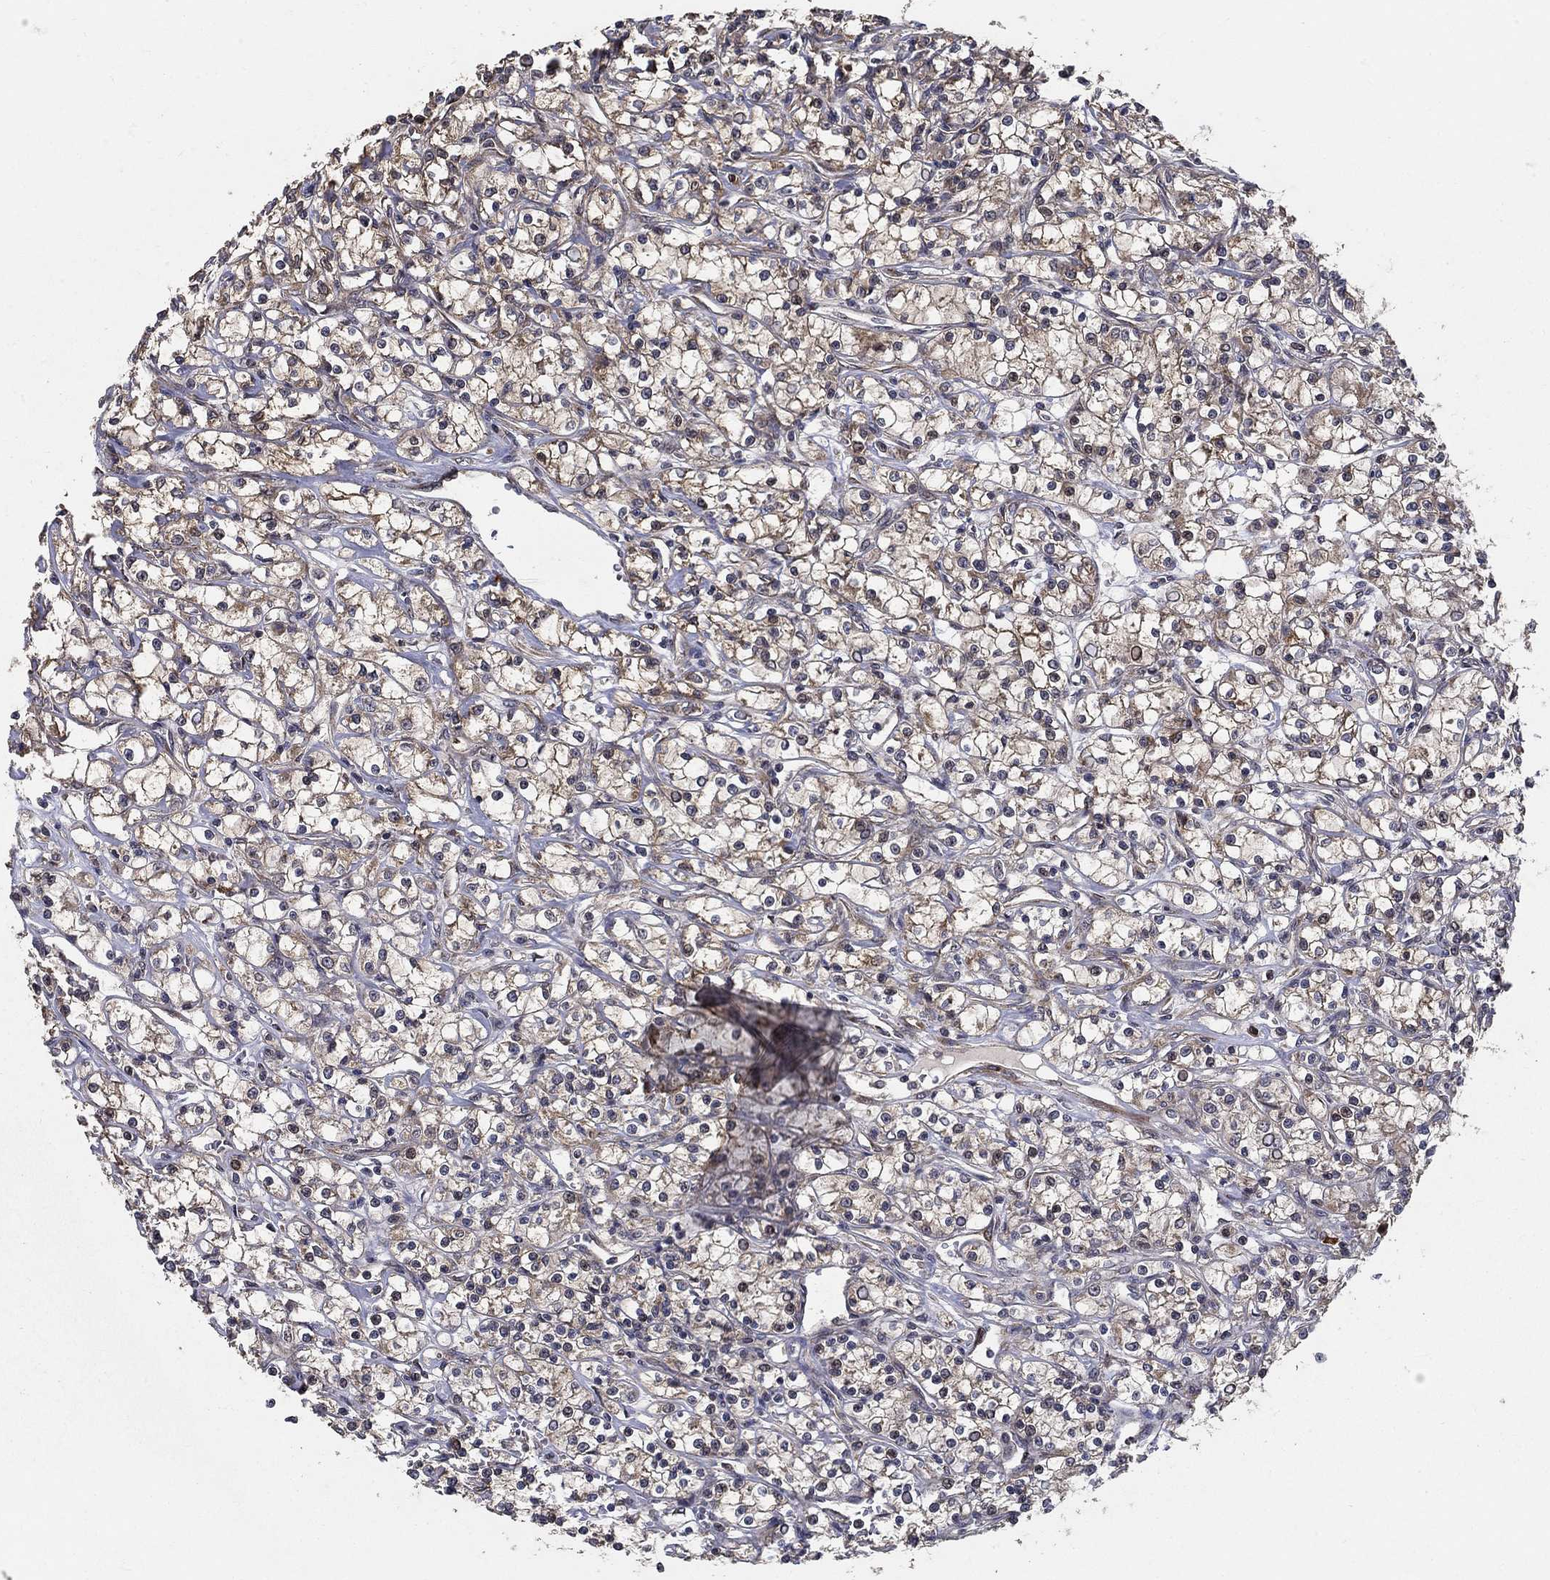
{"staining": {"intensity": "weak", "quantity": ">75%", "location": "cytoplasmic/membranous"}, "tissue": "renal cancer", "cell_type": "Tumor cells", "image_type": "cancer", "snomed": [{"axis": "morphology", "description": "Adenocarcinoma, NOS"}, {"axis": "topography", "description": "Kidney"}], "caption": "An IHC image of neoplastic tissue is shown. Protein staining in brown shows weak cytoplasmic/membranous positivity in renal cancer within tumor cells. (brown staining indicates protein expression, while blue staining denotes nuclei).", "gene": "ZNF594", "patient": {"sex": "female", "age": 59}}